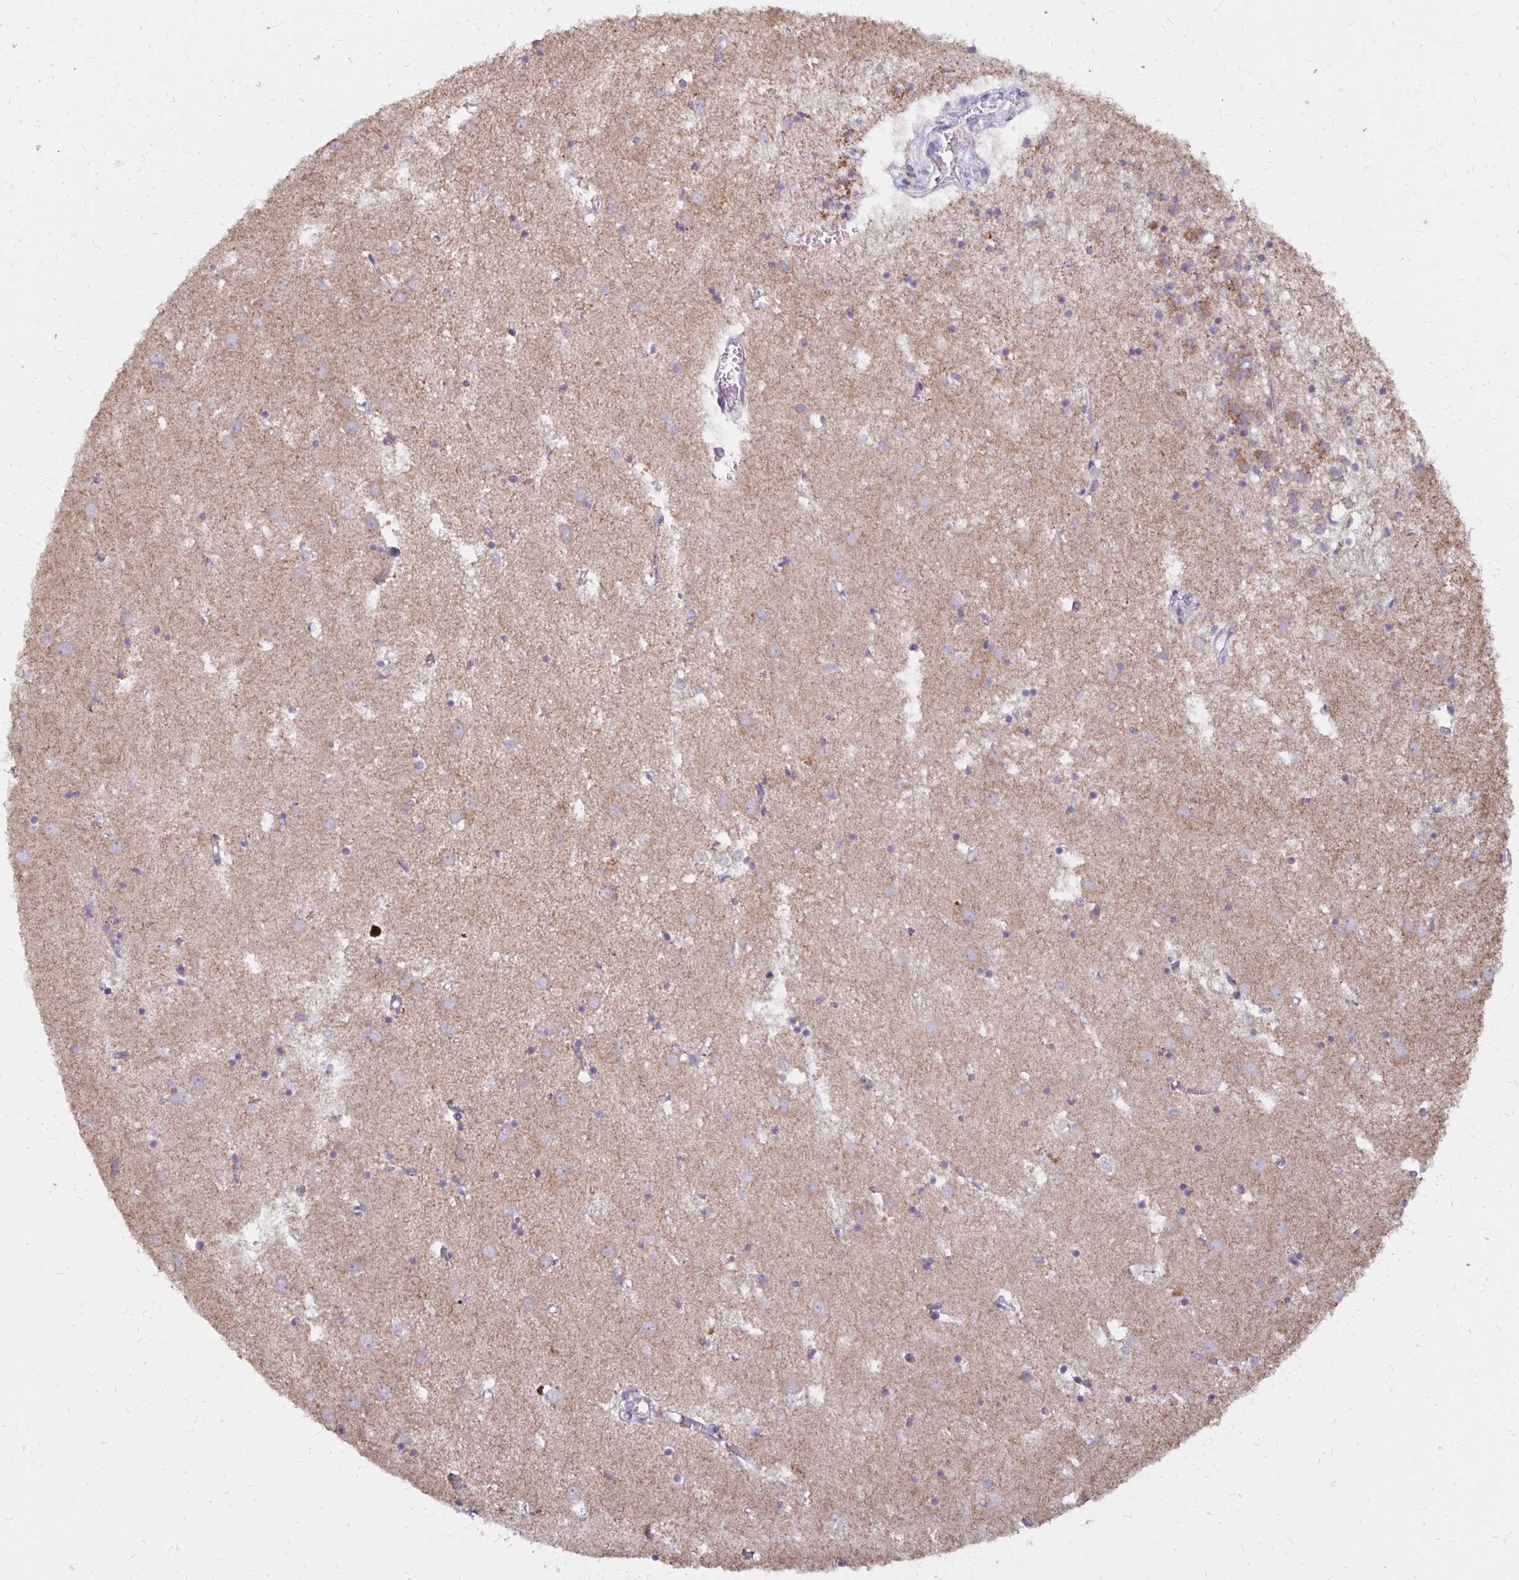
{"staining": {"intensity": "negative", "quantity": "none", "location": "none"}, "tissue": "caudate", "cell_type": "Glial cells", "image_type": "normal", "snomed": [{"axis": "morphology", "description": "Normal tissue, NOS"}, {"axis": "topography", "description": "Lateral ventricle wall"}], "caption": "High magnification brightfield microscopy of benign caudate stained with DAB (brown) and counterstained with hematoxylin (blue): glial cells show no significant expression. The staining is performed using DAB (3,3'-diaminobenzidine) brown chromogen with nuclei counter-stained in using hematoxylin.", "gene": "IER3", "patient": {"sex": "male", "age": 70}}